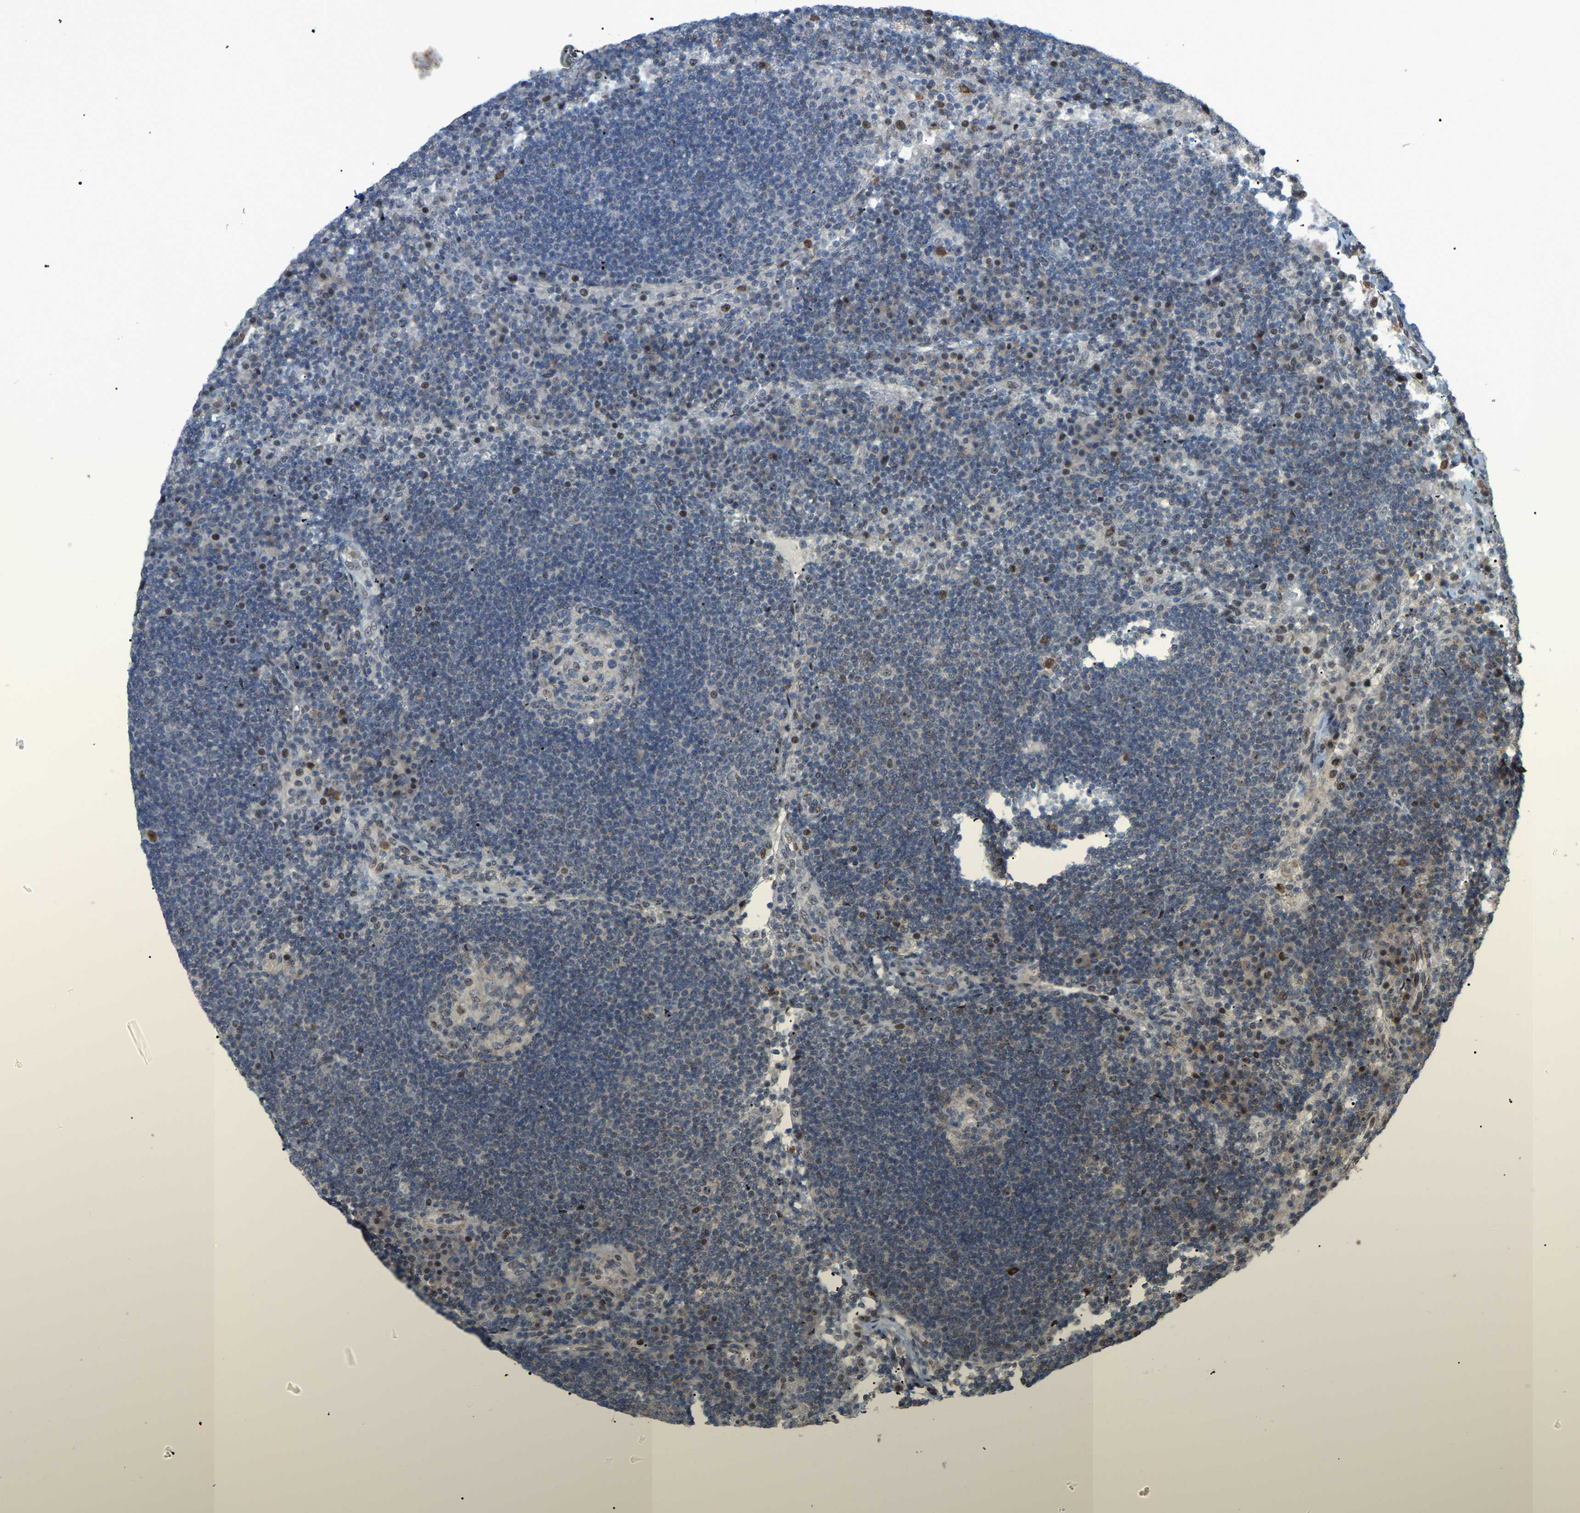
{"staining": {"intensity": "negative", "quantity": "none", "location": "none"}, "tissue": "lymph node", "cell_type": "Germinal center cells", "image_type": "normal", "snomed": [{"axis": "morphology", "description": "Normal tissue, NOS"}, {"axis": "topography", "description": "Lymph node"}], "caption": "Immunohistochemistry histopathology image of normal lymph node stained for a protein (brown), which displays no positivity in germinal center cells. The staining was performed using DAB to visualize the protein expression in brown, while the nuclei were stained in blue with hematoxylin (Magnification: 20x).", "gene": "CROT", "patient": {"sex": "female", "age": 53}}